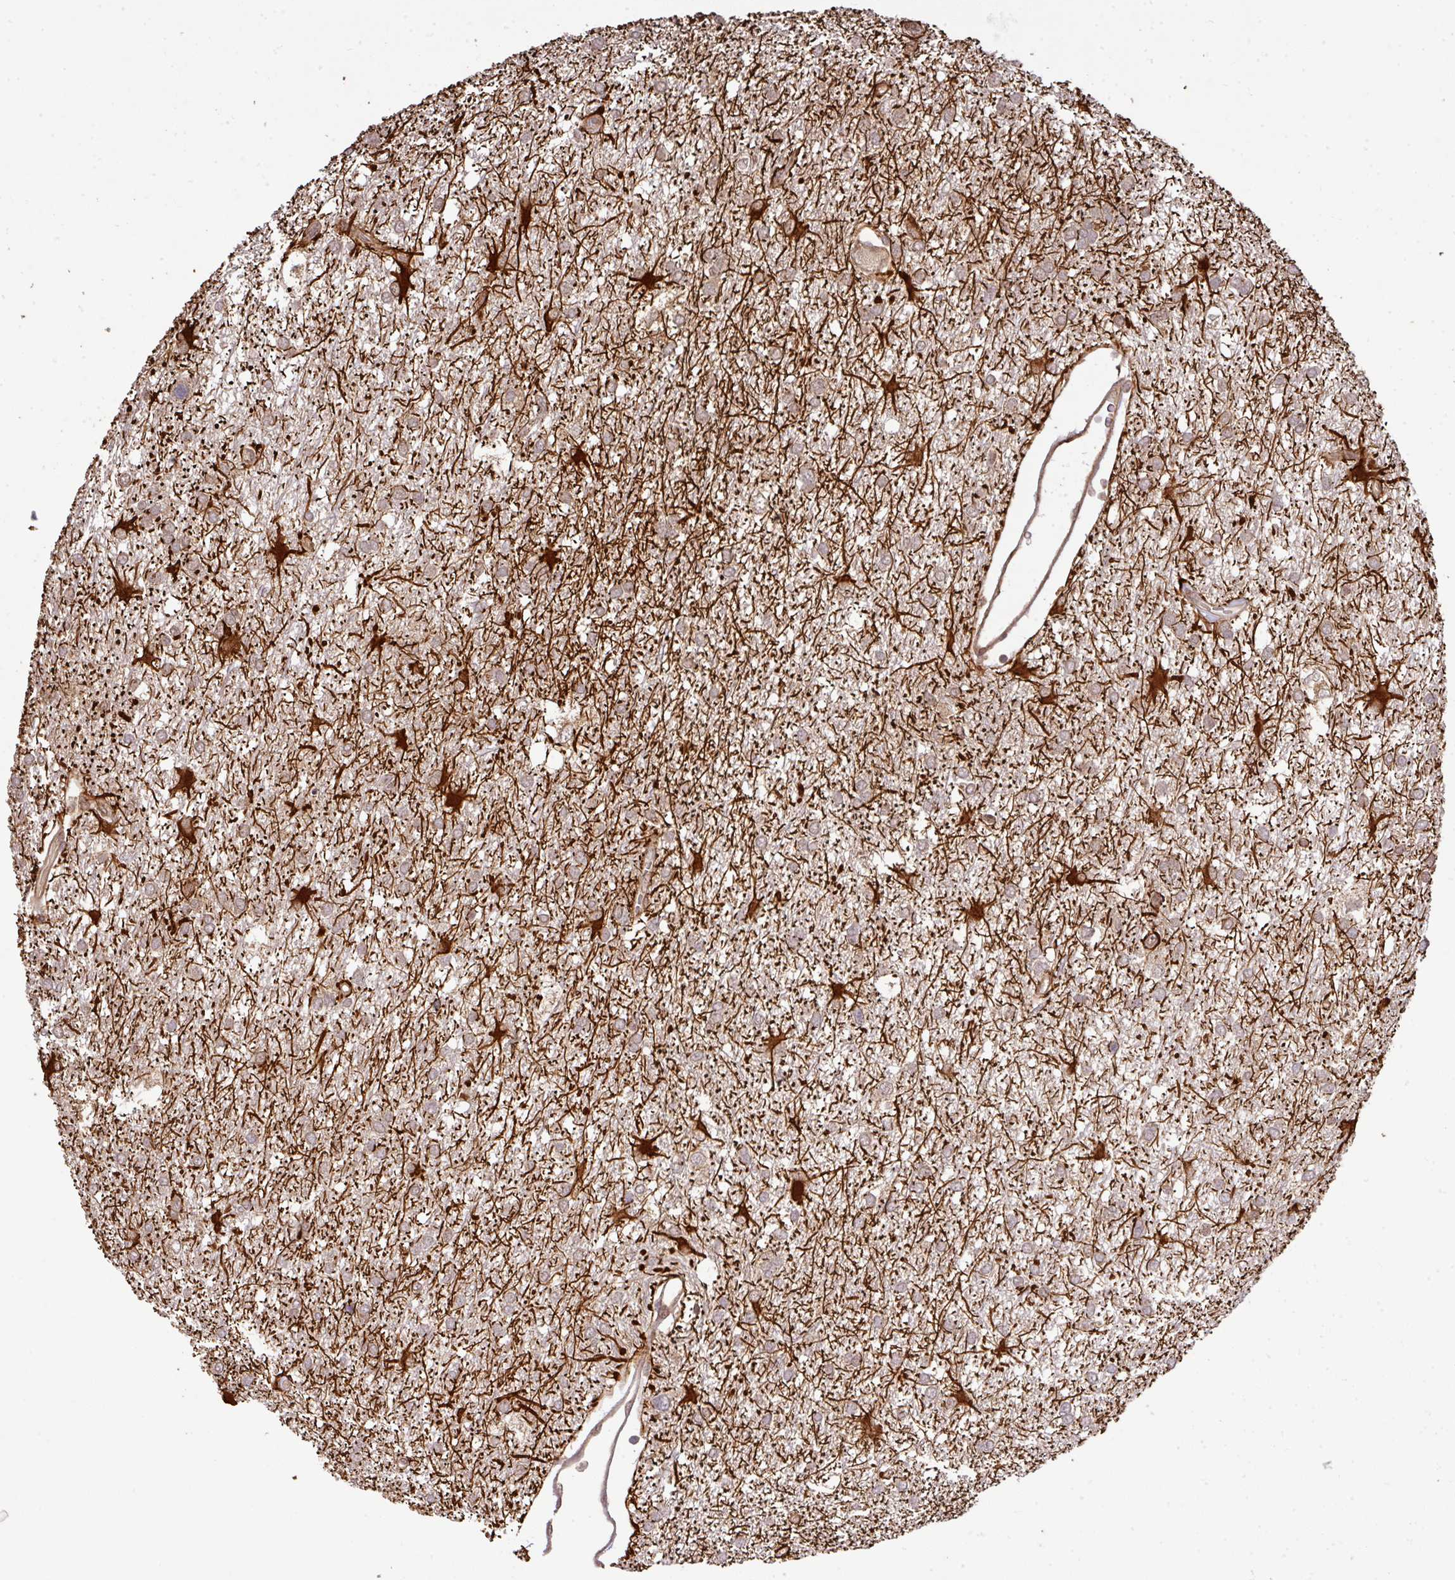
{"staining": {"intensity": "weak", "quantity": "<25%", "location": "cytoplasmic/membranous"}, "tissue": "glioma", "cell_type": "Tumor cells", "image_type": "cancer", "snomed": [{"axis": "morphology", "description": "Glioma, malignant, High grade"}, {"axis": "topography", "description": "Brain"}], "caption": "IHC micrograph of neoplastic tissue: human malignant glioma (high-grade) stained with DAB (3,3'-diaminobenzidine) exhibits no significant protein positivity in tumor cells.", "gene": "ARPIN", "patient": {"sex": "male", "age": 61}}